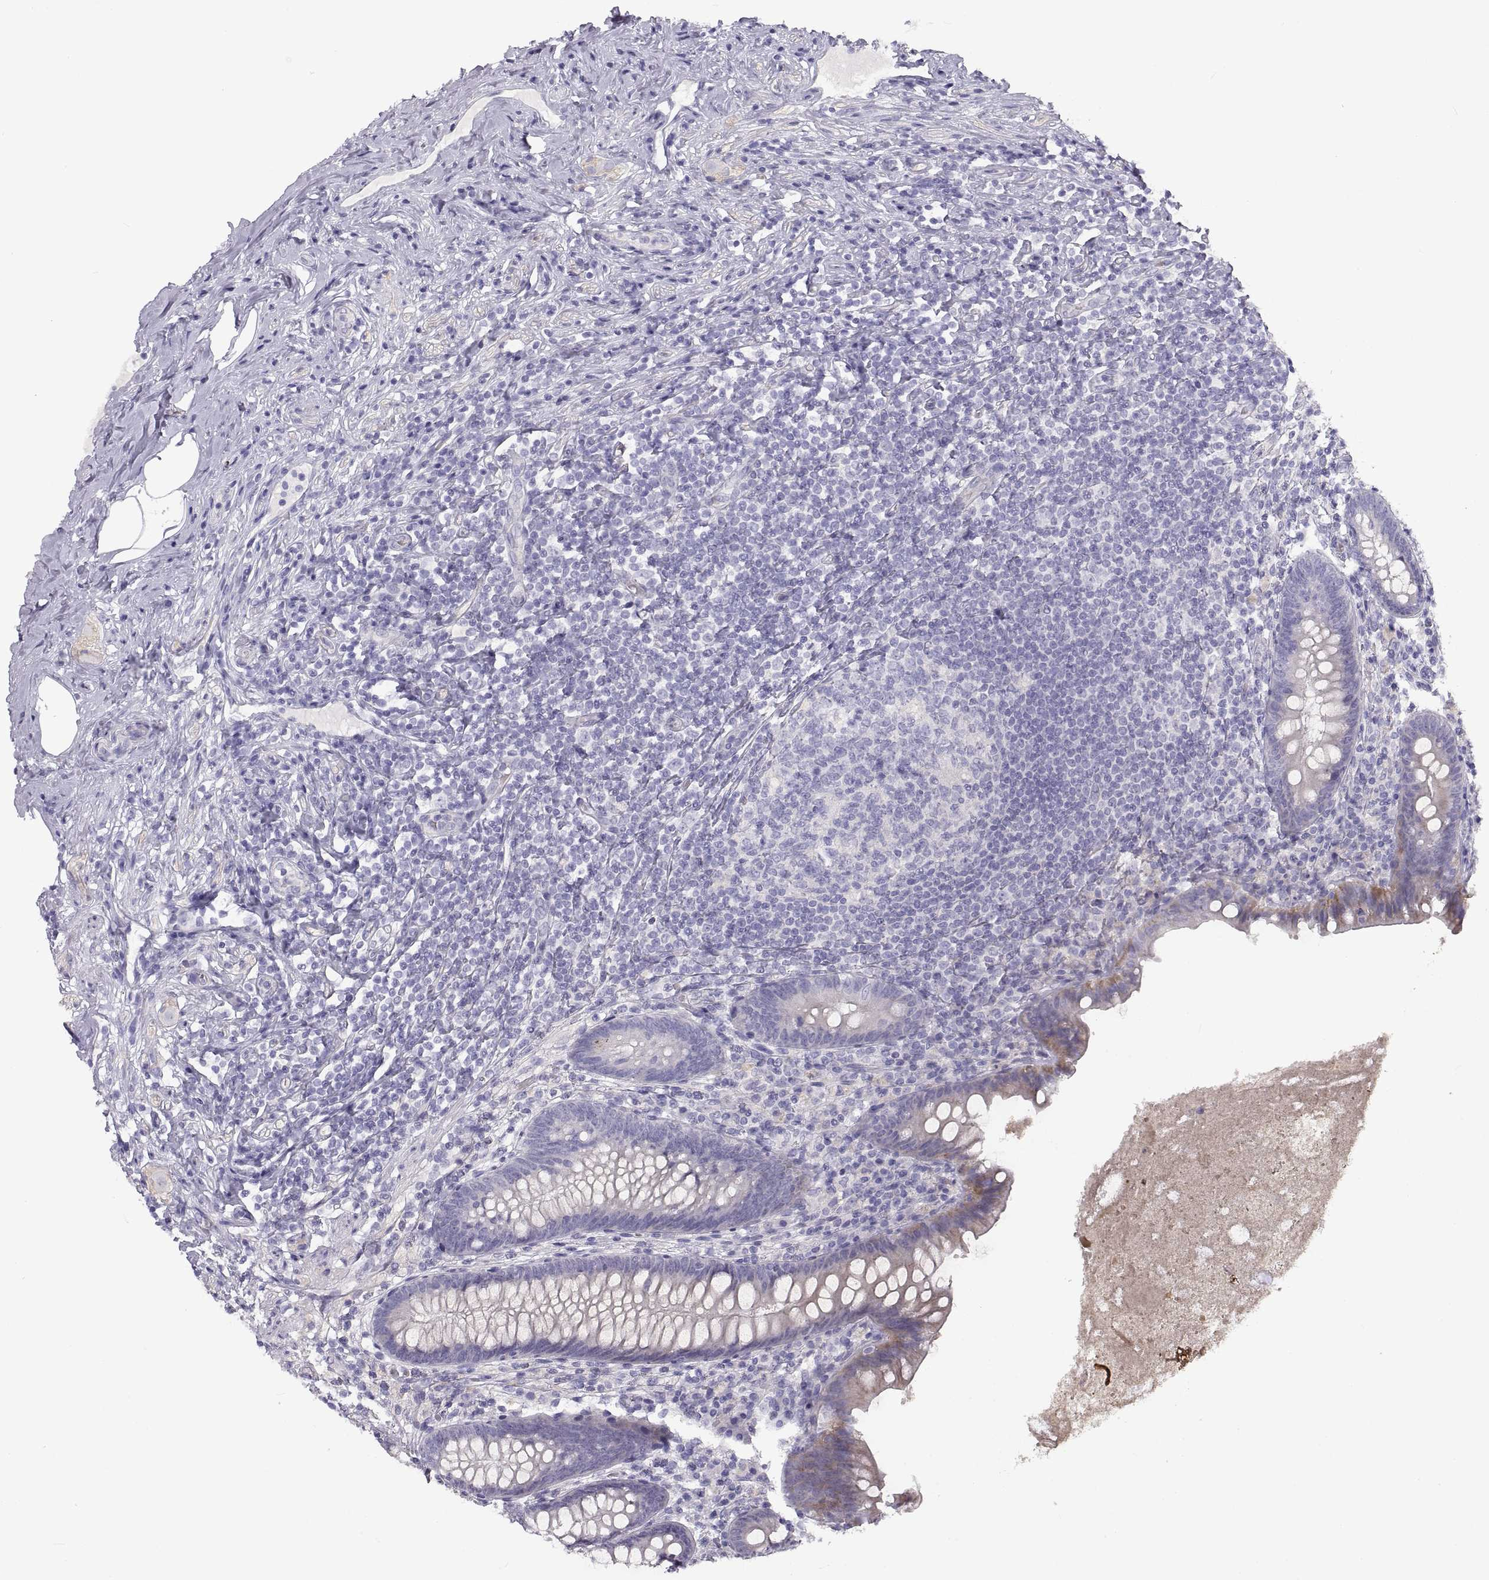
{"staining": {"intensity": "weak", "quantity": "<25%", "location": "cytoplasmic/membranous"}, "tissue": "appendix", "cell_type": "Glandular cells", "image_type": "normal", "snomed": [{"axis": "morphology", "description": "Normal tissue, NOS"}, {"axis": "topography", "description": "Appendix"}], "caption": "High power microscopy histopathology image of an IHC photomicrograph of unremarkable appendix, revealing no significant staining in glandular cells. (DAB IHC visualized using brightfield microscopy, high magnification).", "gene": "CRYBB3", "patient": {"sex": "male", "age": 47}}